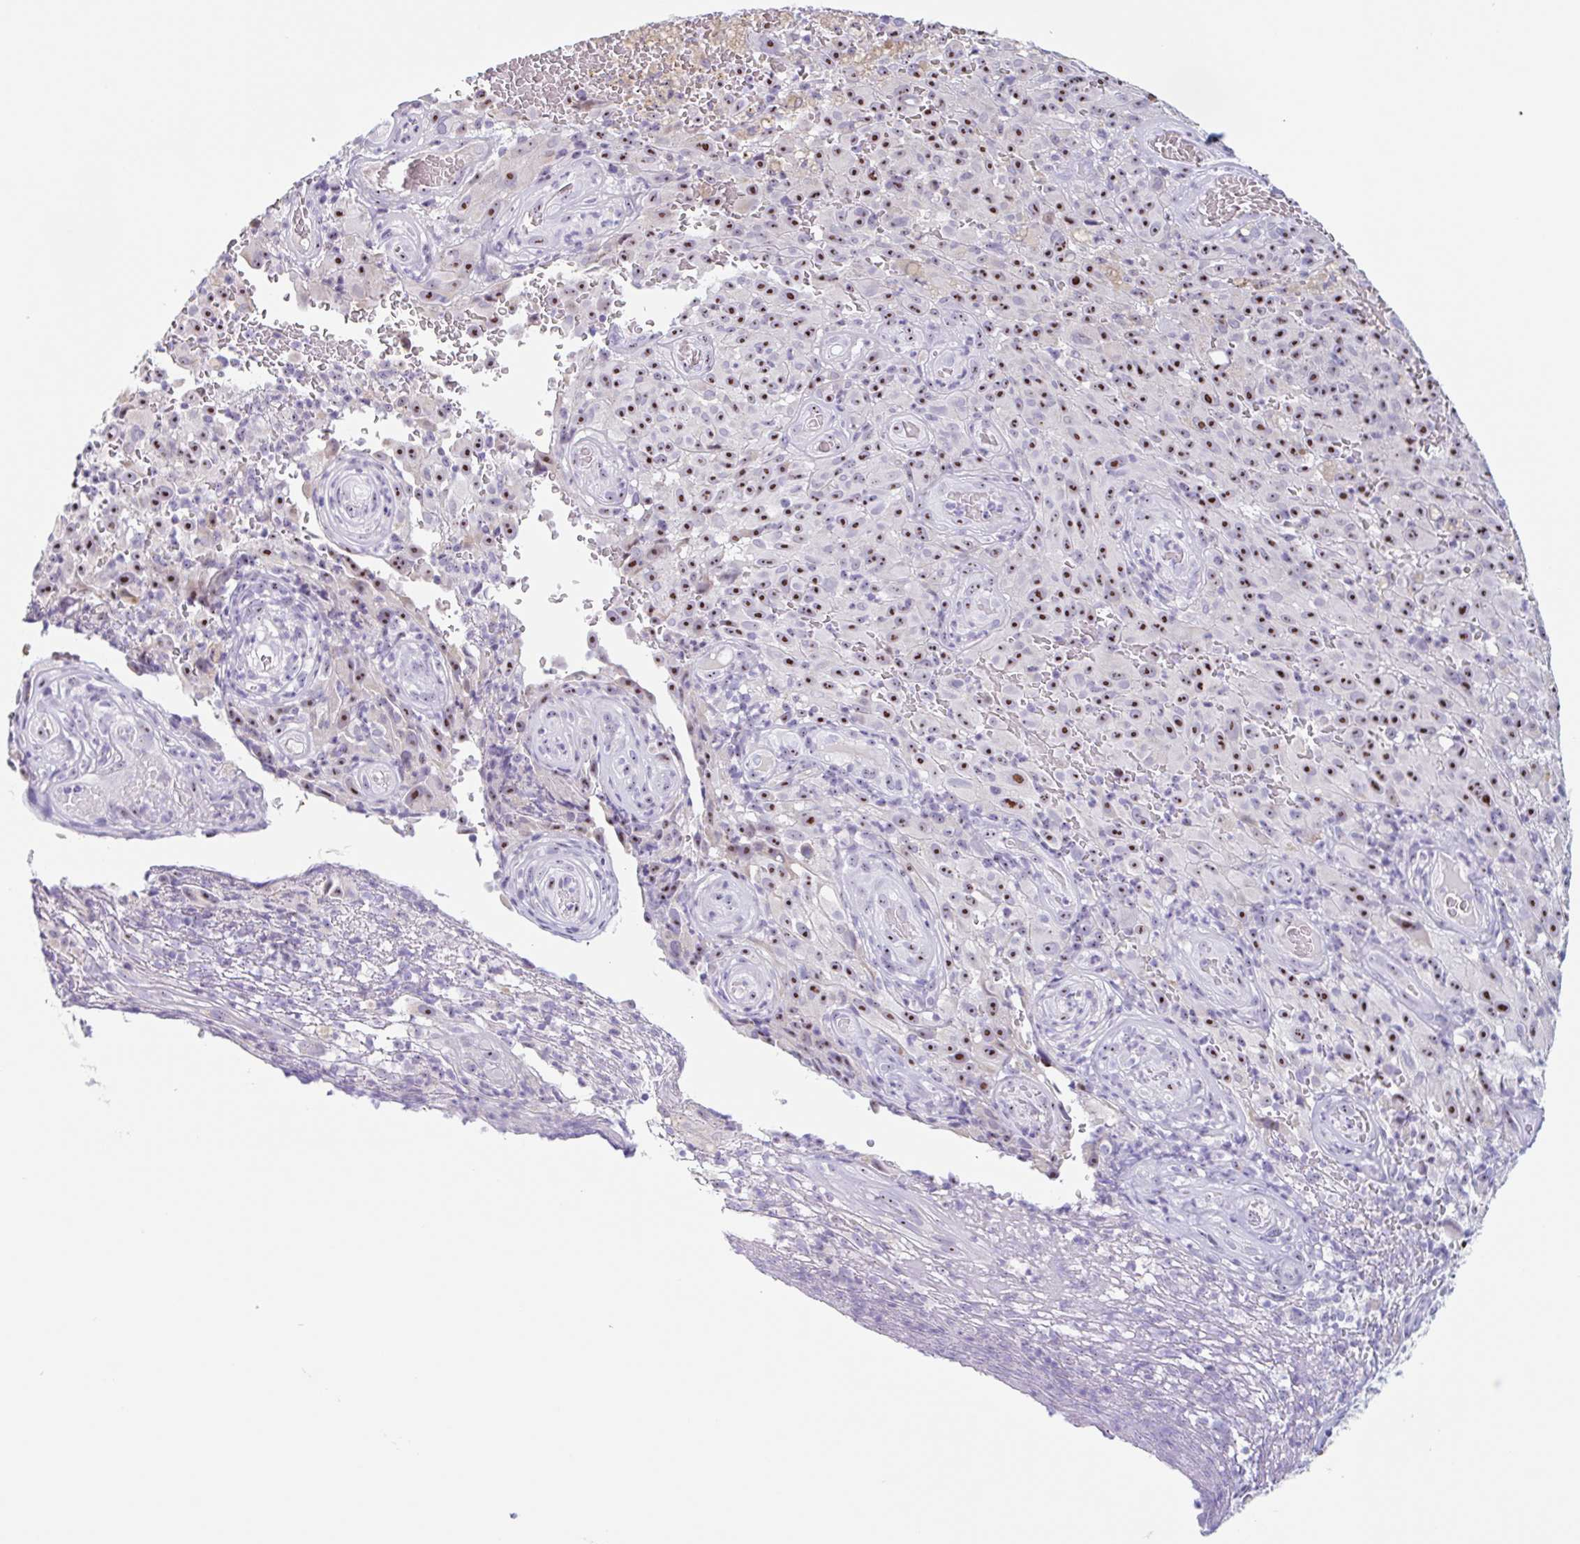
{"staining": {"intensity": "moderate", "quantity": ">75%", "location": "nuclear"}, "tissue": "melanoma", "cell_type": "Tumor cells", "image_type": "cancer", "snomed": [{"axis": "morphology", "description": "Malignant melanoma, NOS"}, {"axis": "topography", "description": "Skin"}], "caption": "IHC (DAB) staining of human malignant melanoma reveals moderate nuclear protein staining in about >75% of tumor cells.", "gene": "LENG9", "patient": {"sex": "female", "age": 82}}